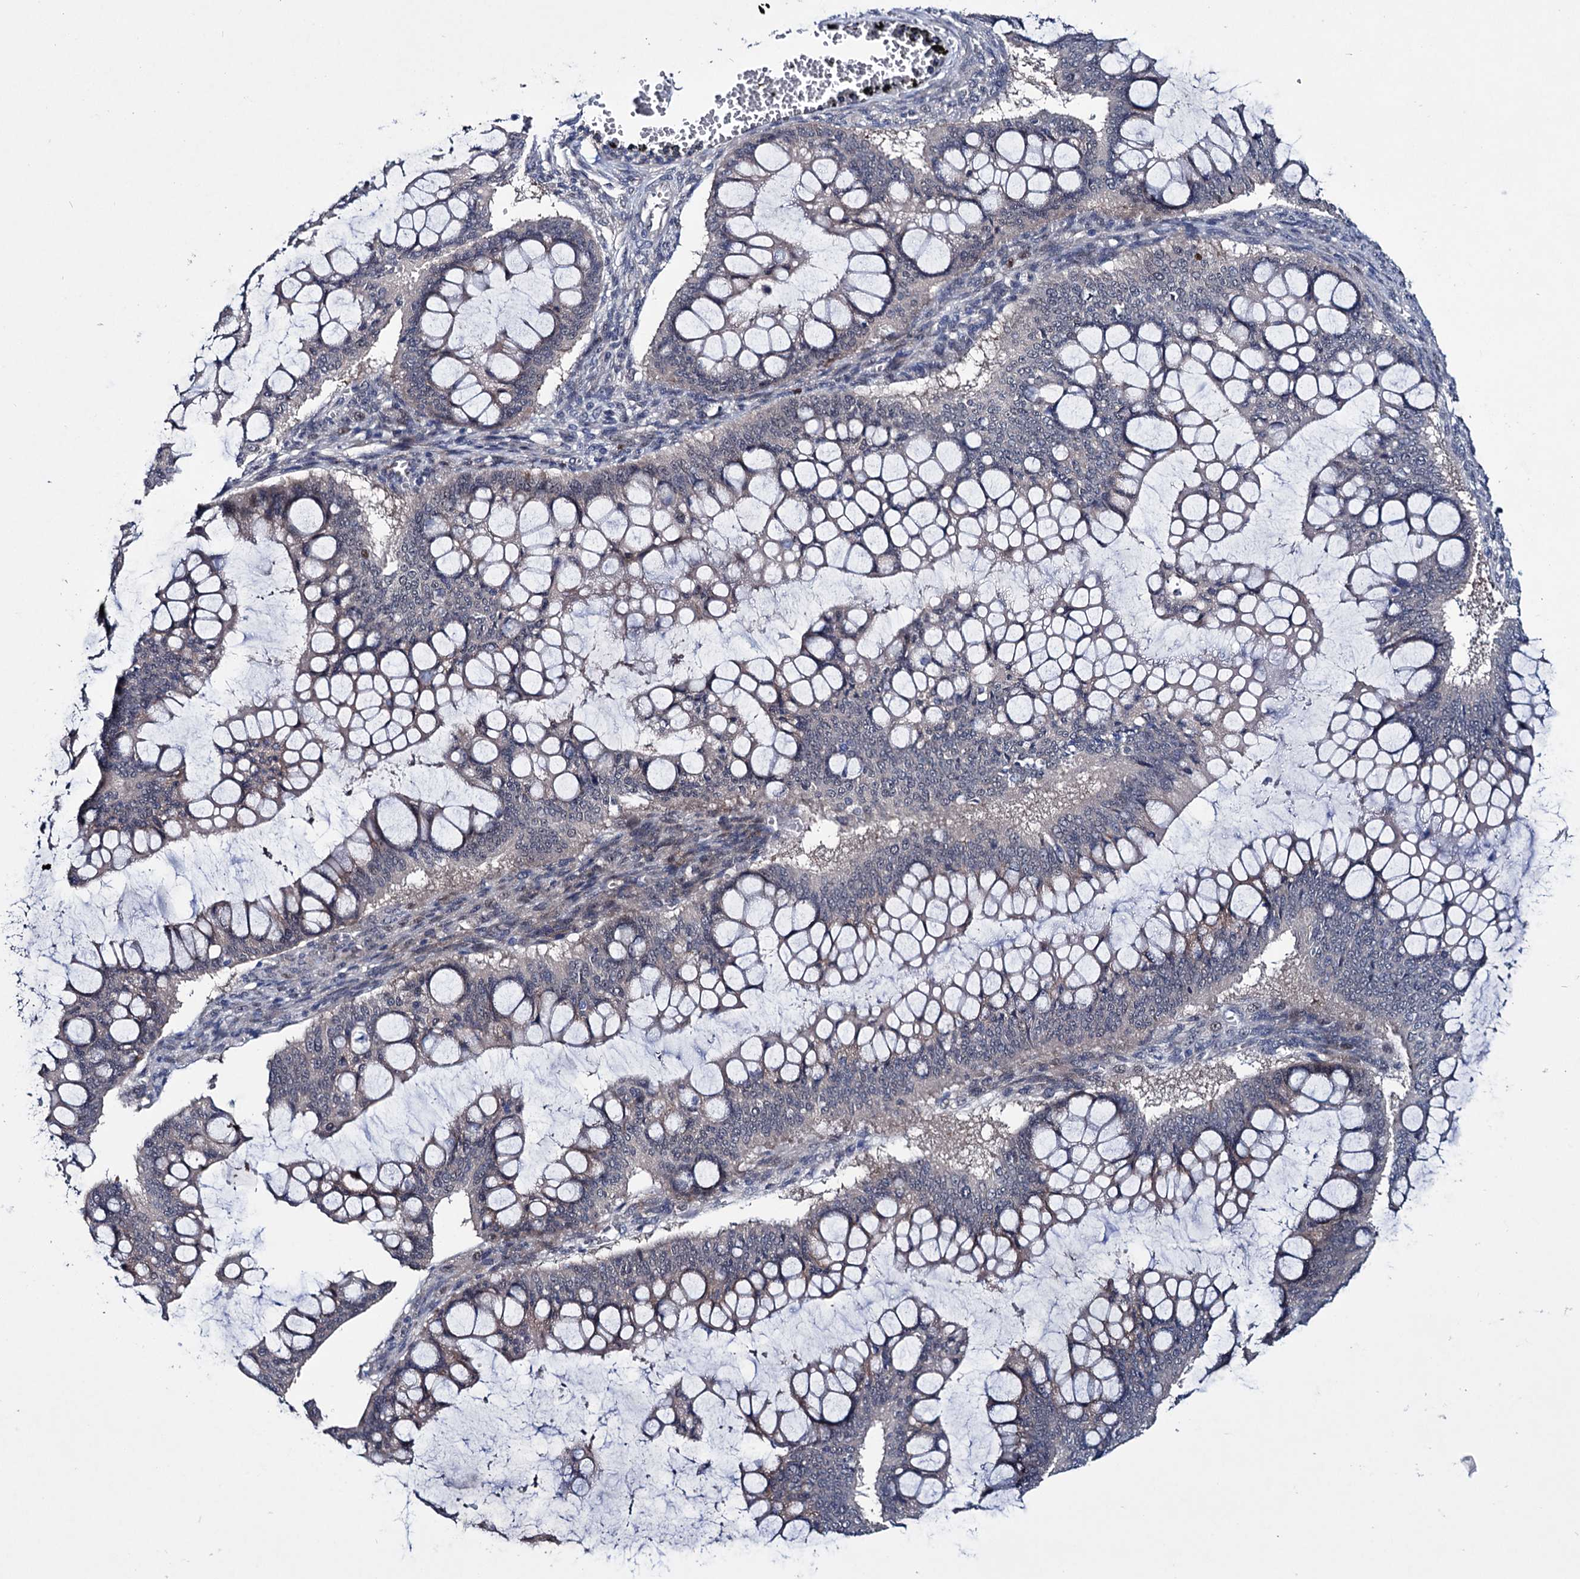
{"staining": {"intensity": "negative", "quantity": "none", "location": "none"}, "tissue": "ovarian cancer", "cell_type": "Tumor cells", "image_type": "cancer", "snomed": [{"axis": "morphology", "description": "Cystadenocarcinoma, mucinous, NOS"}, {"axis": "topography", "description": "Ovary"}], "caption": "Tumor cells are negative for brown protein staining in ovarian mucinous cystadenocarcinoma. (DAB (3,3'-diaminobenzidine) immunohistochemistry visualized using brightfield microscopy, high magnification).", "gene": "EYA4", "patient": {"sex": "female", "age": 73}}